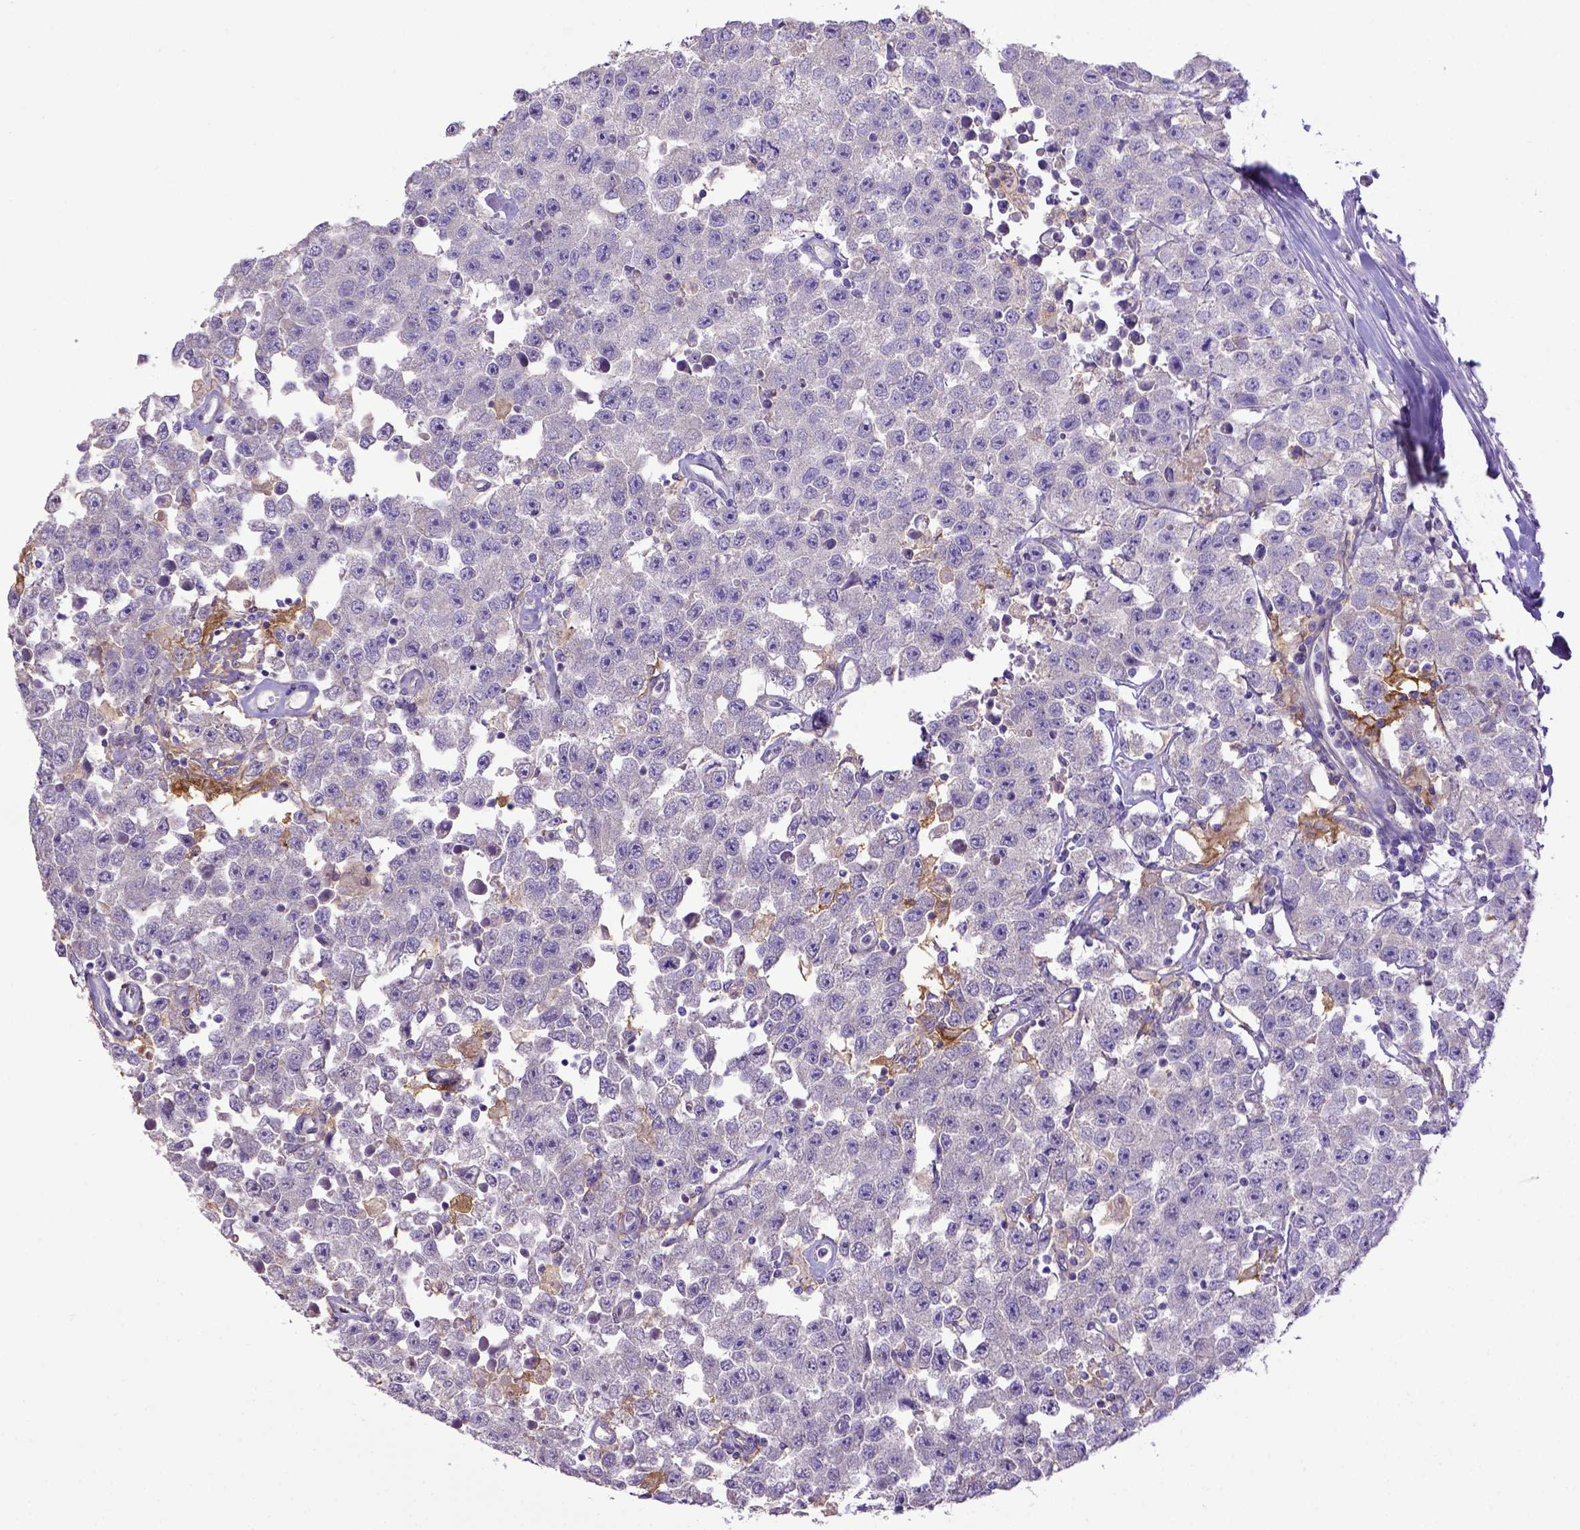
{"staining": {"intensity": "negative", "quantity": "none", "location": "none"}, "tissue": "testis cancer", "cell_type": "Tumor cells", "image_type": "cancer", "snomed": [{"axis": "morphology", "description": "Seminoma, NOS"}, {"axis": "topography", "description": "Testis"}], "caption": "An IHC photomicrograph of testis seminoma is shown. There is no staining in tumor cells of testis seminoma.", "gene": "CD40", "patient": {"sex": "male", "age": 52}}